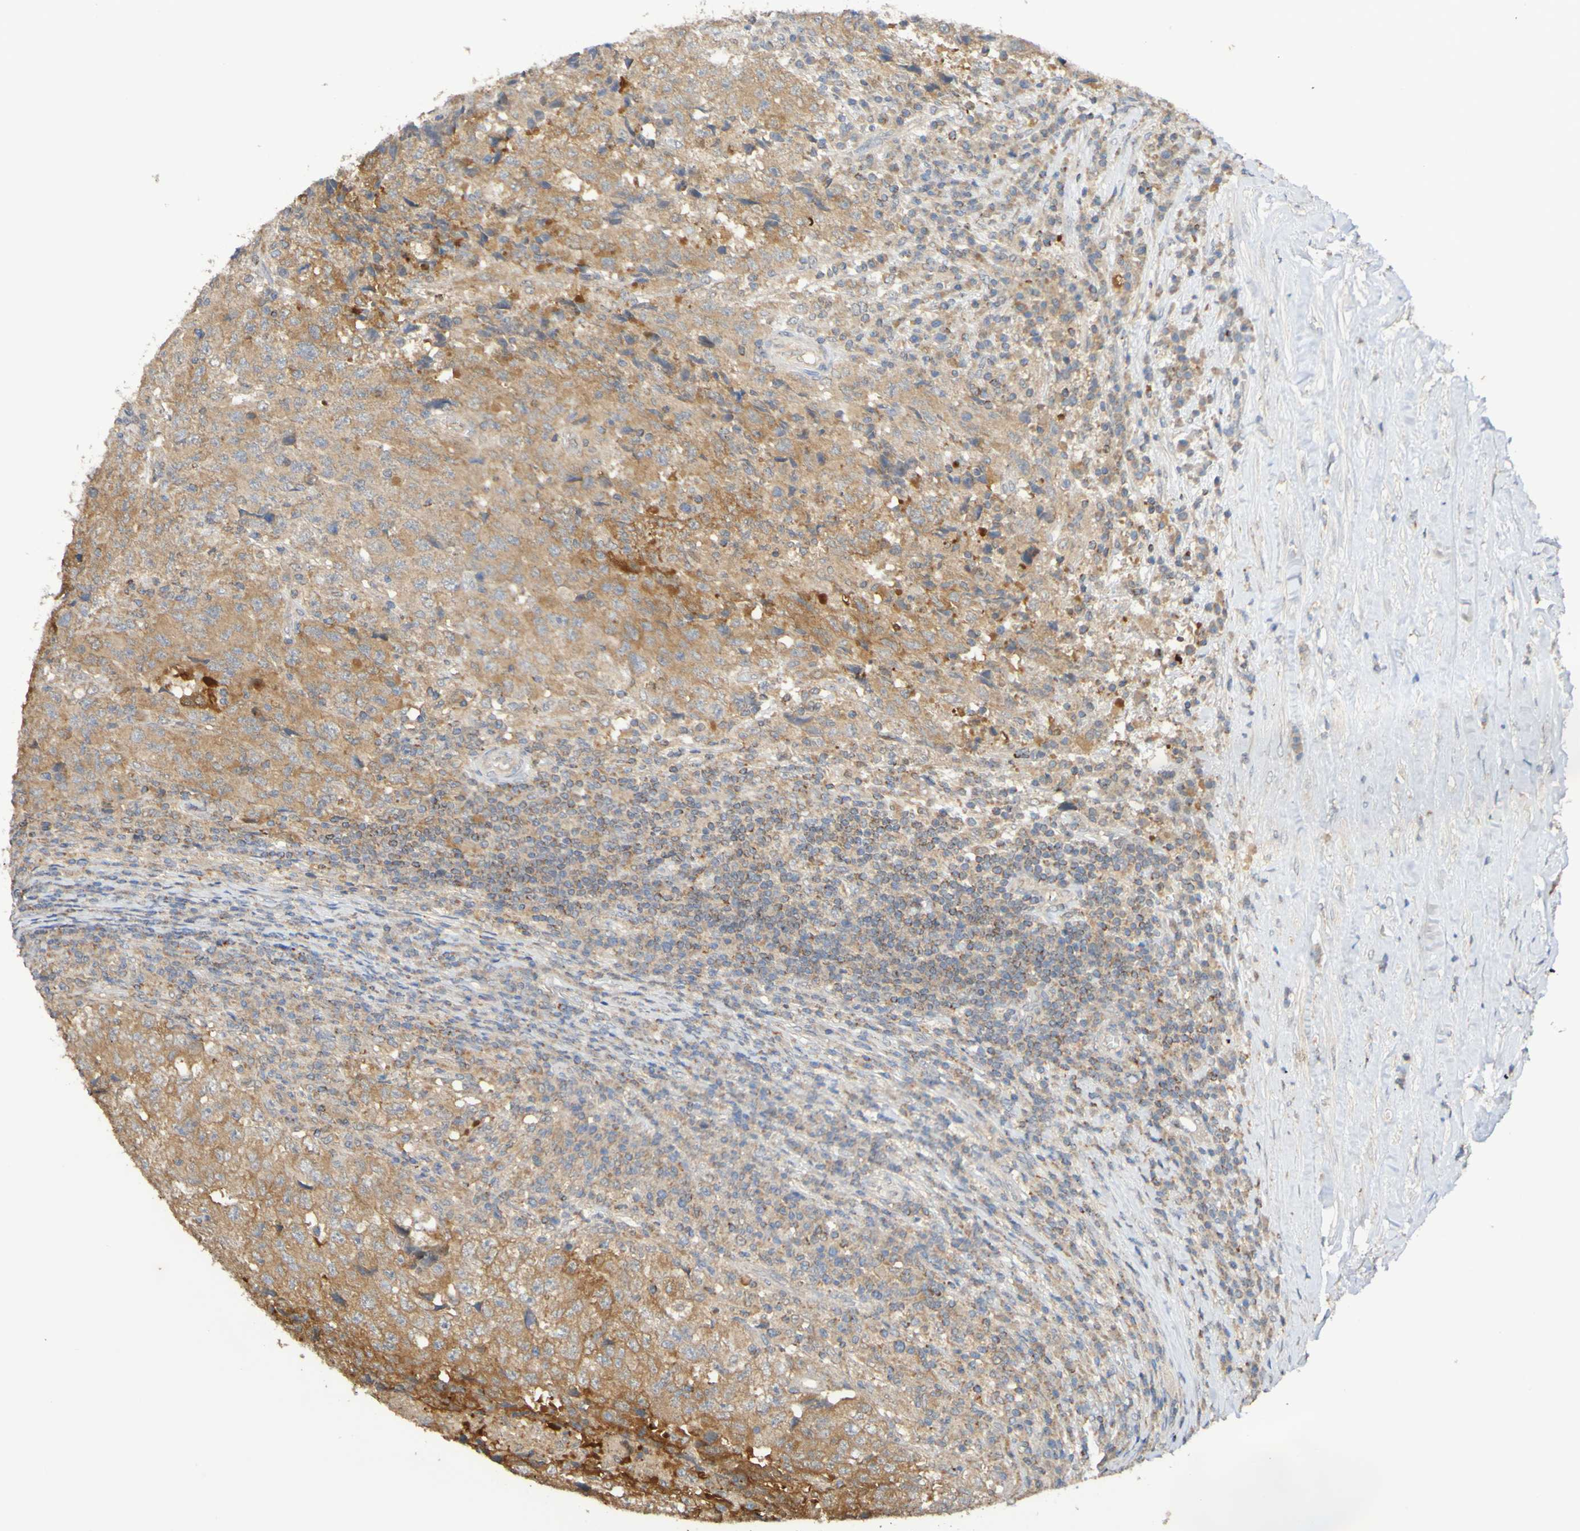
{"staining": {"intensity": "moderate", "quantity": ">75%", "location": "cytoplasmic/membranous"}, "tissue": "testis cancer", "cell_type": "Tumor cells", "image_type": "cancer", "snomed": [{"axis": "morphology", "description": "Necrosis, NOS"}, {"axis": "morphology", "description": "Carcinoma, Embryonal, NOS"}, {"axis": "topography", "description": "Testis"}], "caption": "Testis cancer (embryonal carcinoma) stained with a protein marker reveals moderate staining in tumor cells.", "gene": "C3orf18", "patient": {"sex": "male", "age": 19}}